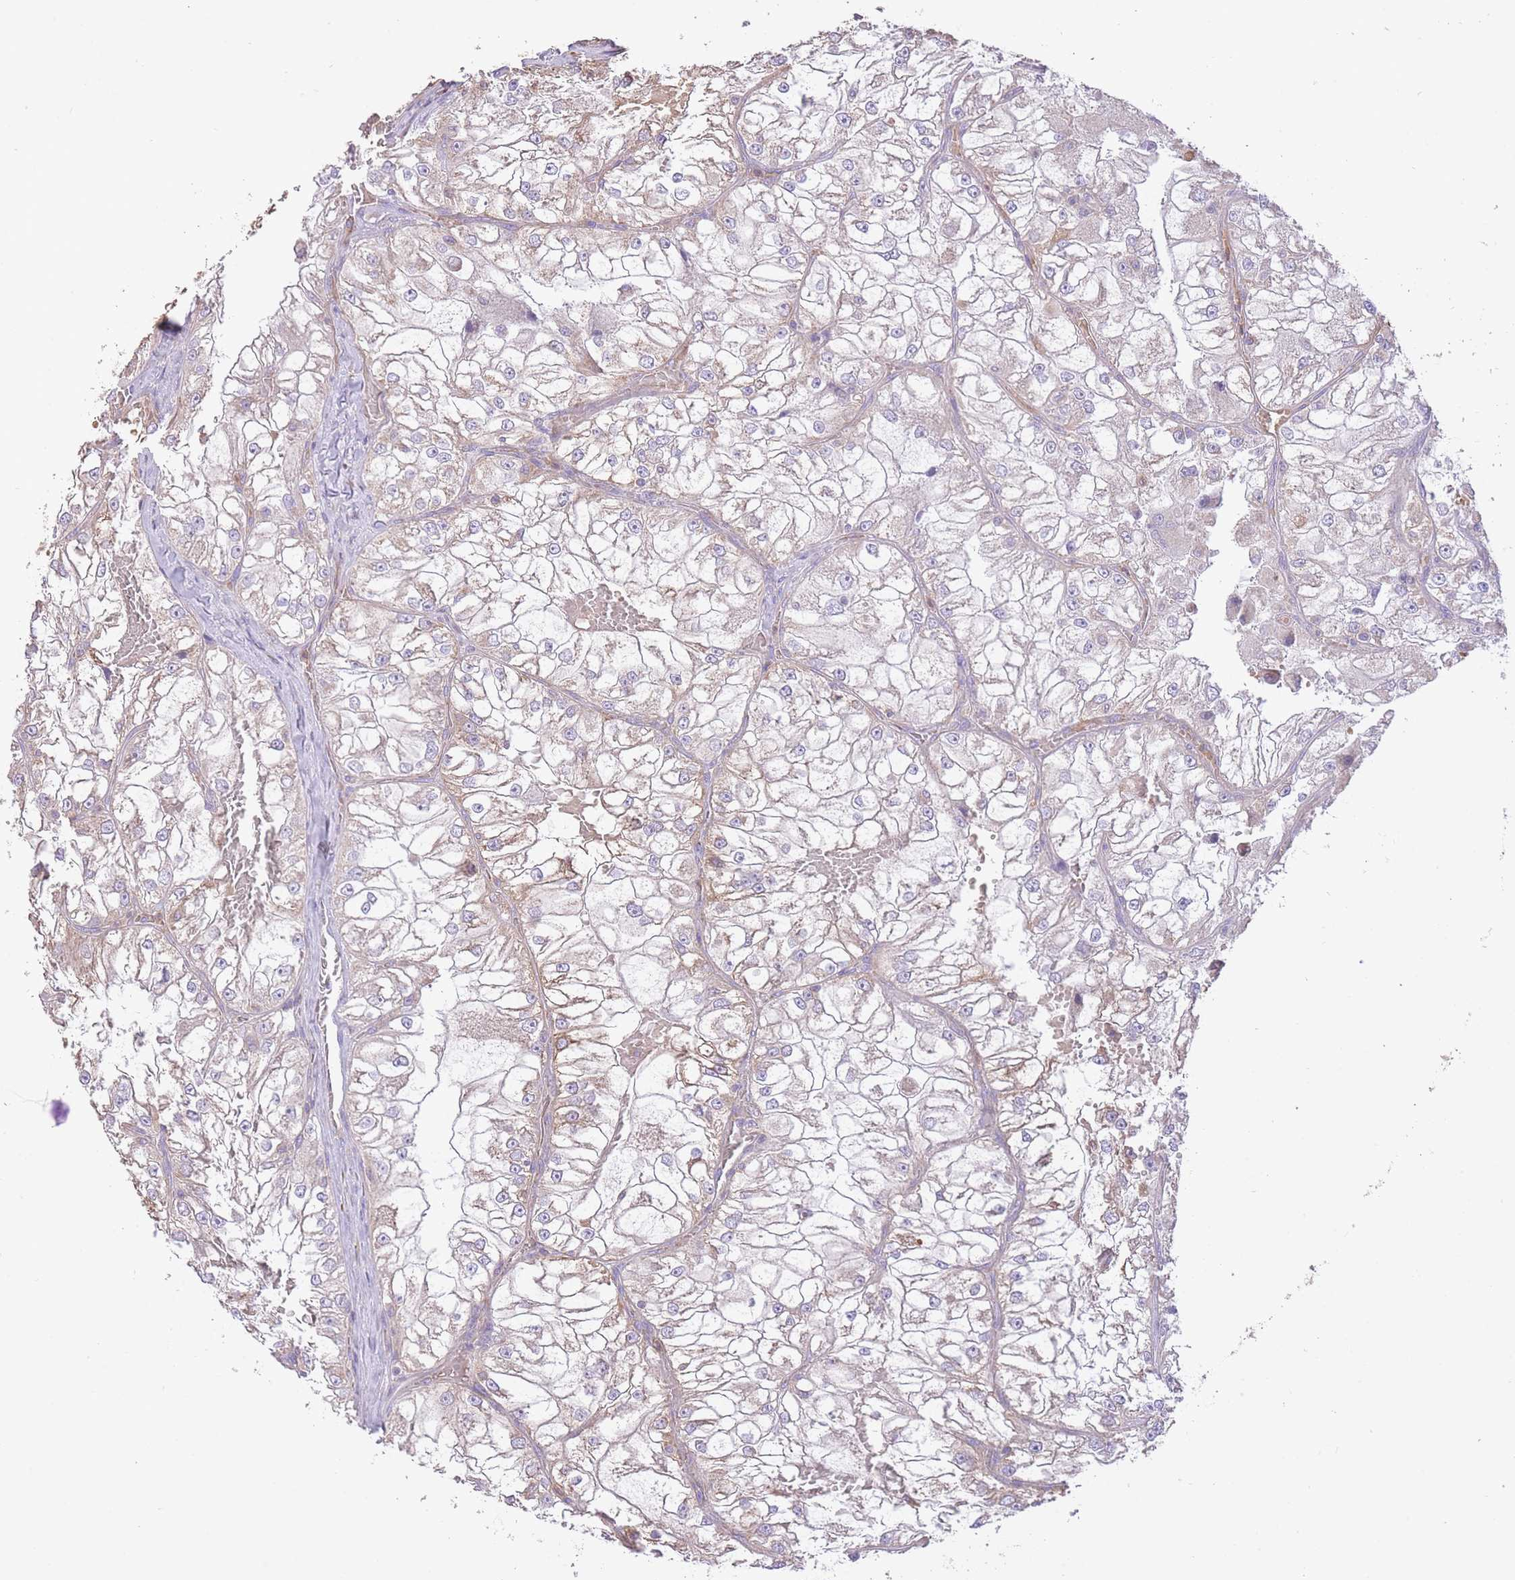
{"staining": {"intensity": "weak", "quantity": "<25%", "location": "cytoplasmic/membranous"}, "tissue": "renal cancer", "cell_type": "Tumor cells", "image_type": "cancer", "snomed": [{"axis": "morphology", "description": "Adenocarcinoma, NOS"}, {"axis": "topography", "description": "Kidney"}], "caption": "IHC image of neoplastic tissue: adenocarcinoma (renal) stained with DAB (3,3'-diaminobenzidine) shows no significant protein positivity in tumor cells. (DAB (3,3'-diaminobenzidine) immunohistochemistry, high magnification).", "gene": "PREP", "patient": {"sex": "female", "age": 72}}